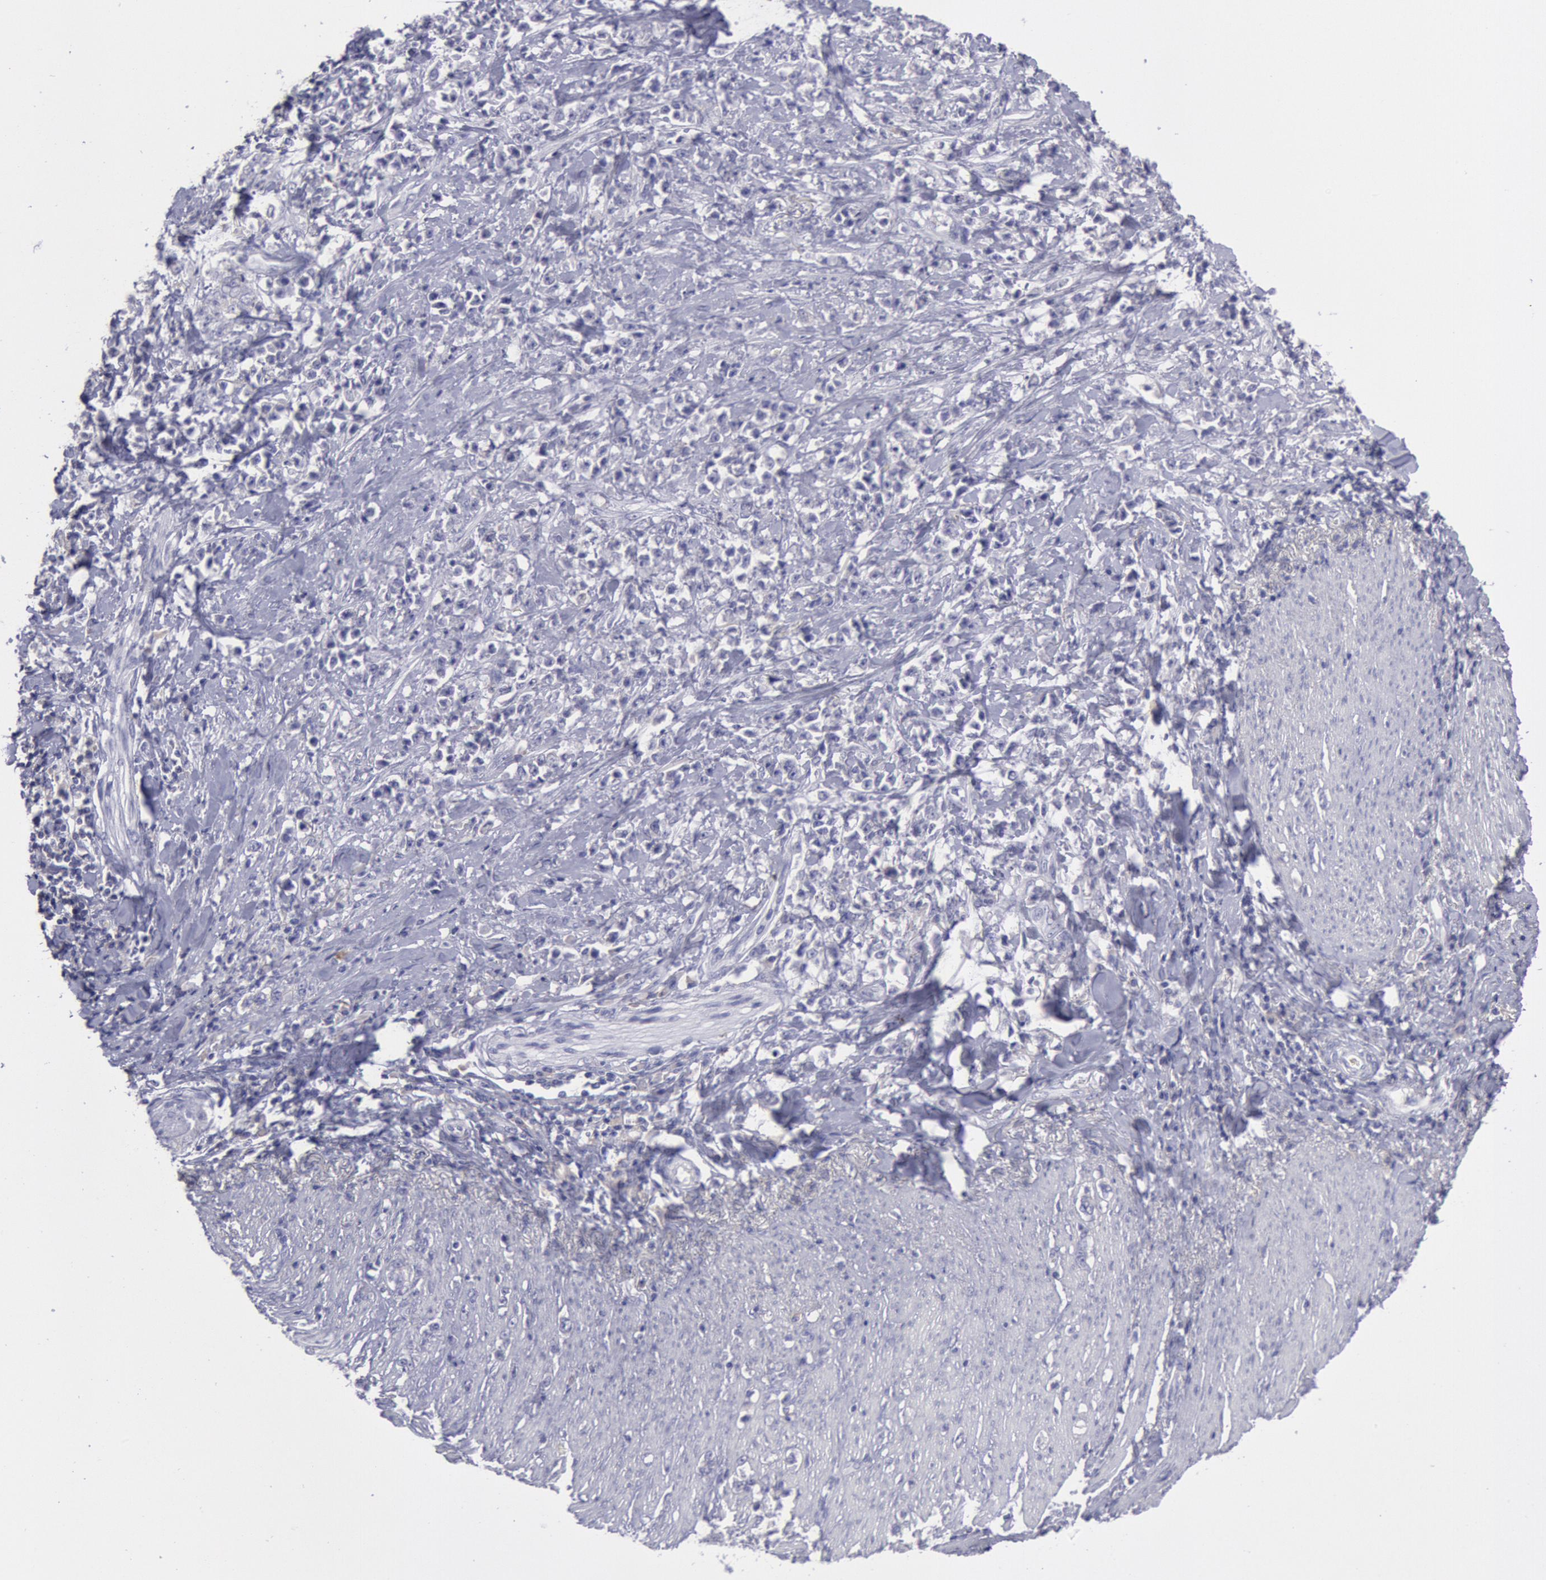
{"staining": {"intensity": "negative", "quantity": "none", "location": "none"}, "tissue": "stomach cancer", "cell_type": "Tumor cells", "image_type": "cancer", "snomed": [{"axis": "morphology", "description": "Adenocarcinoma, NOS"}, {"axis": "topography", "description": "Stomach, lower"}], "caption": "This is an immunohistochemistry (IHC) photomicrograph of stomach adenocarcinoma. There is no staining in tumor cells.", "gene": "MYH7", "patient": {"sex": "male", "age": 88}}